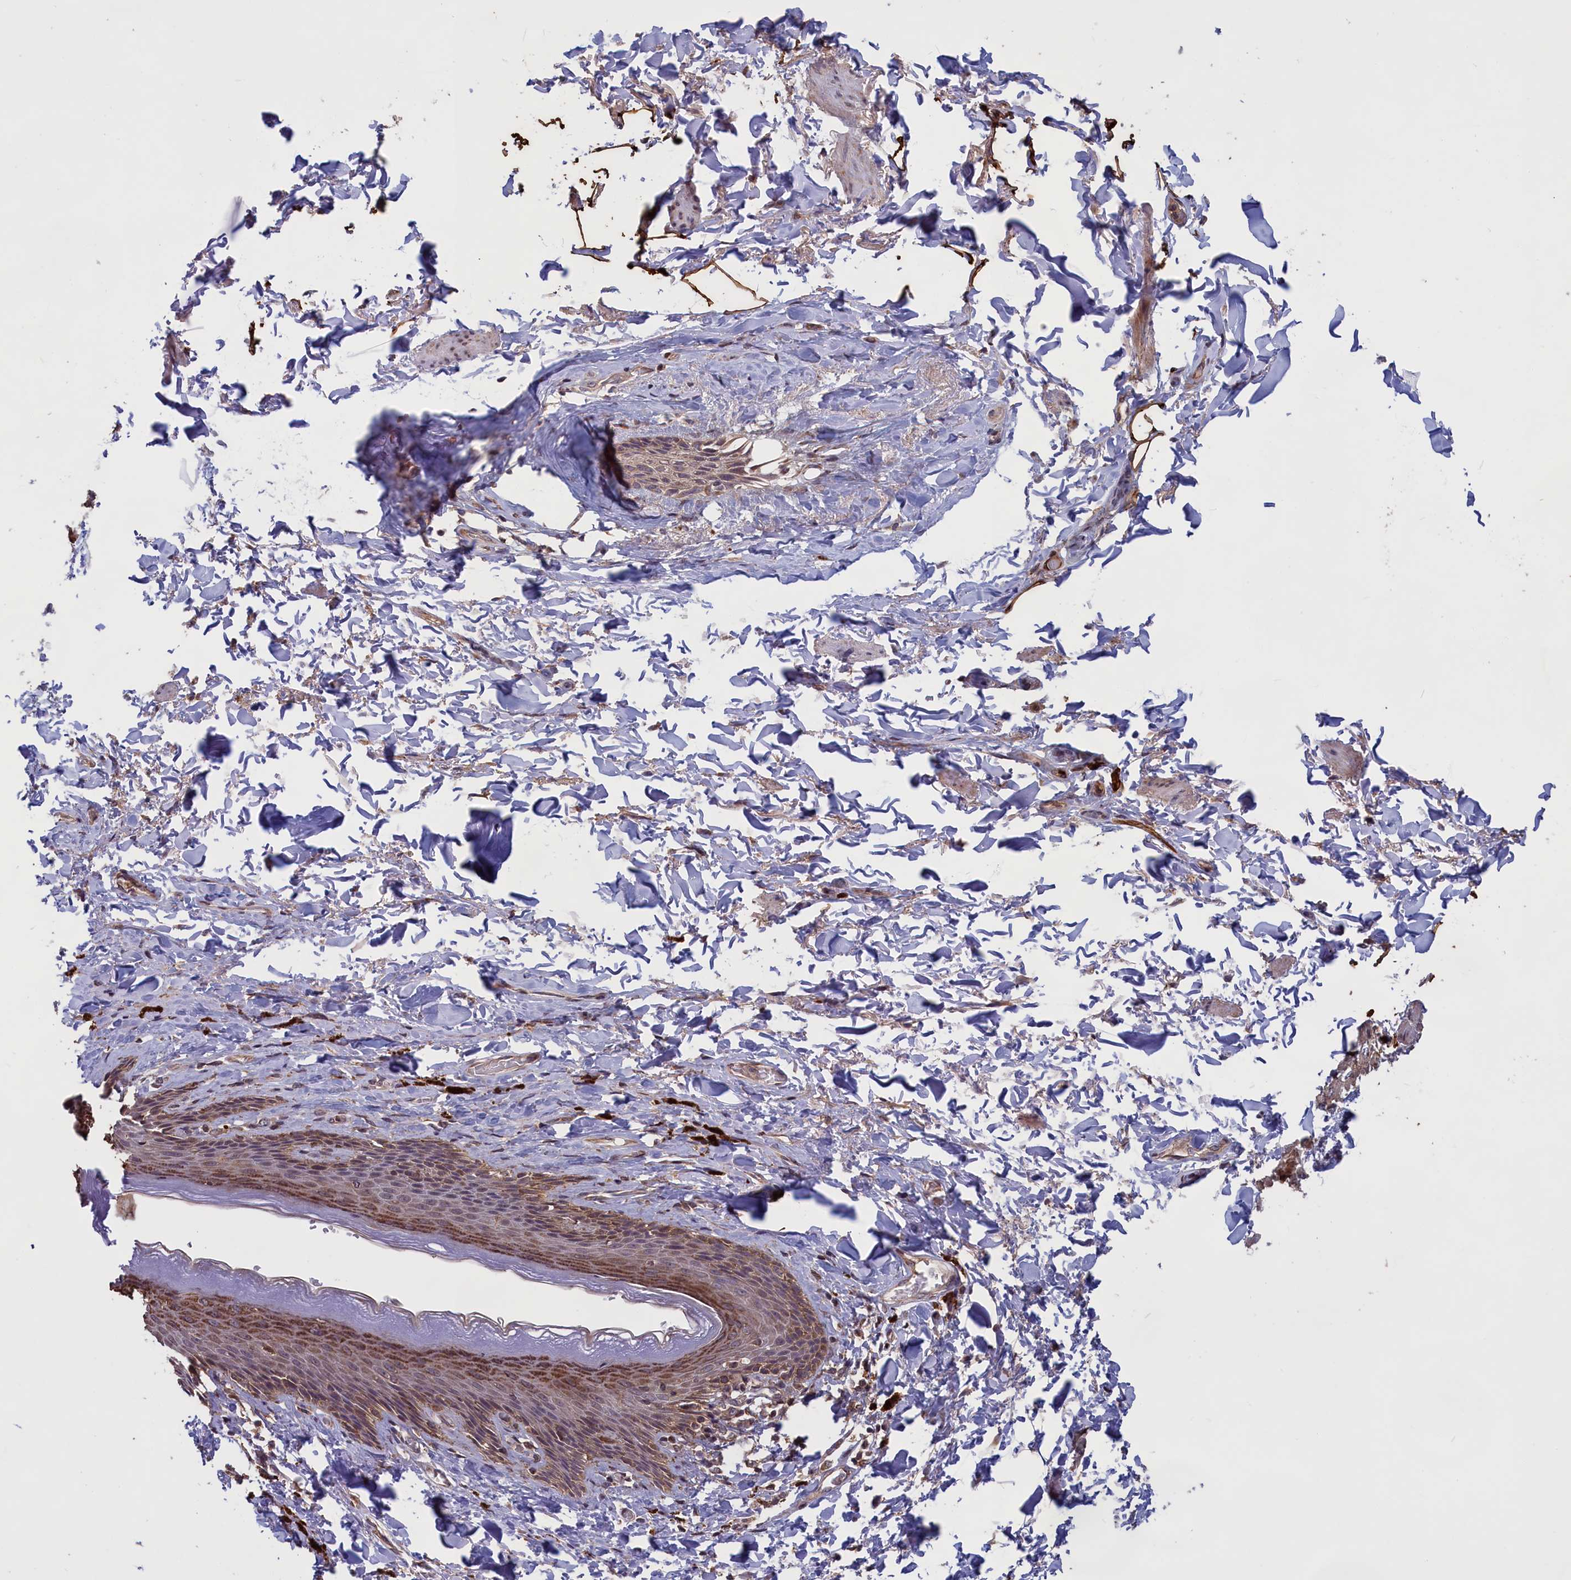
{"staining": {"intensity": "moderate", "quantity": ">75%", "location": "cytoplasmic/membranous"}, "tissue": "skin", "cell_type": "Epidermal cells", "image_type": "normal", "snomed": [{"axis": "morphology", "description": "Normal tissue, NOS"}, {"axis": "topography", "description": "Anal"}], "caption": "DAB (3,3'-diaminobenzidine) immunohistochemical staining of benign skin exhibits moderate cytoplasmic/membranous protein staining in about >75% of epidermal cells.", "gene": "DENND1B", "patient": {"sex": "female", "age": 78}}